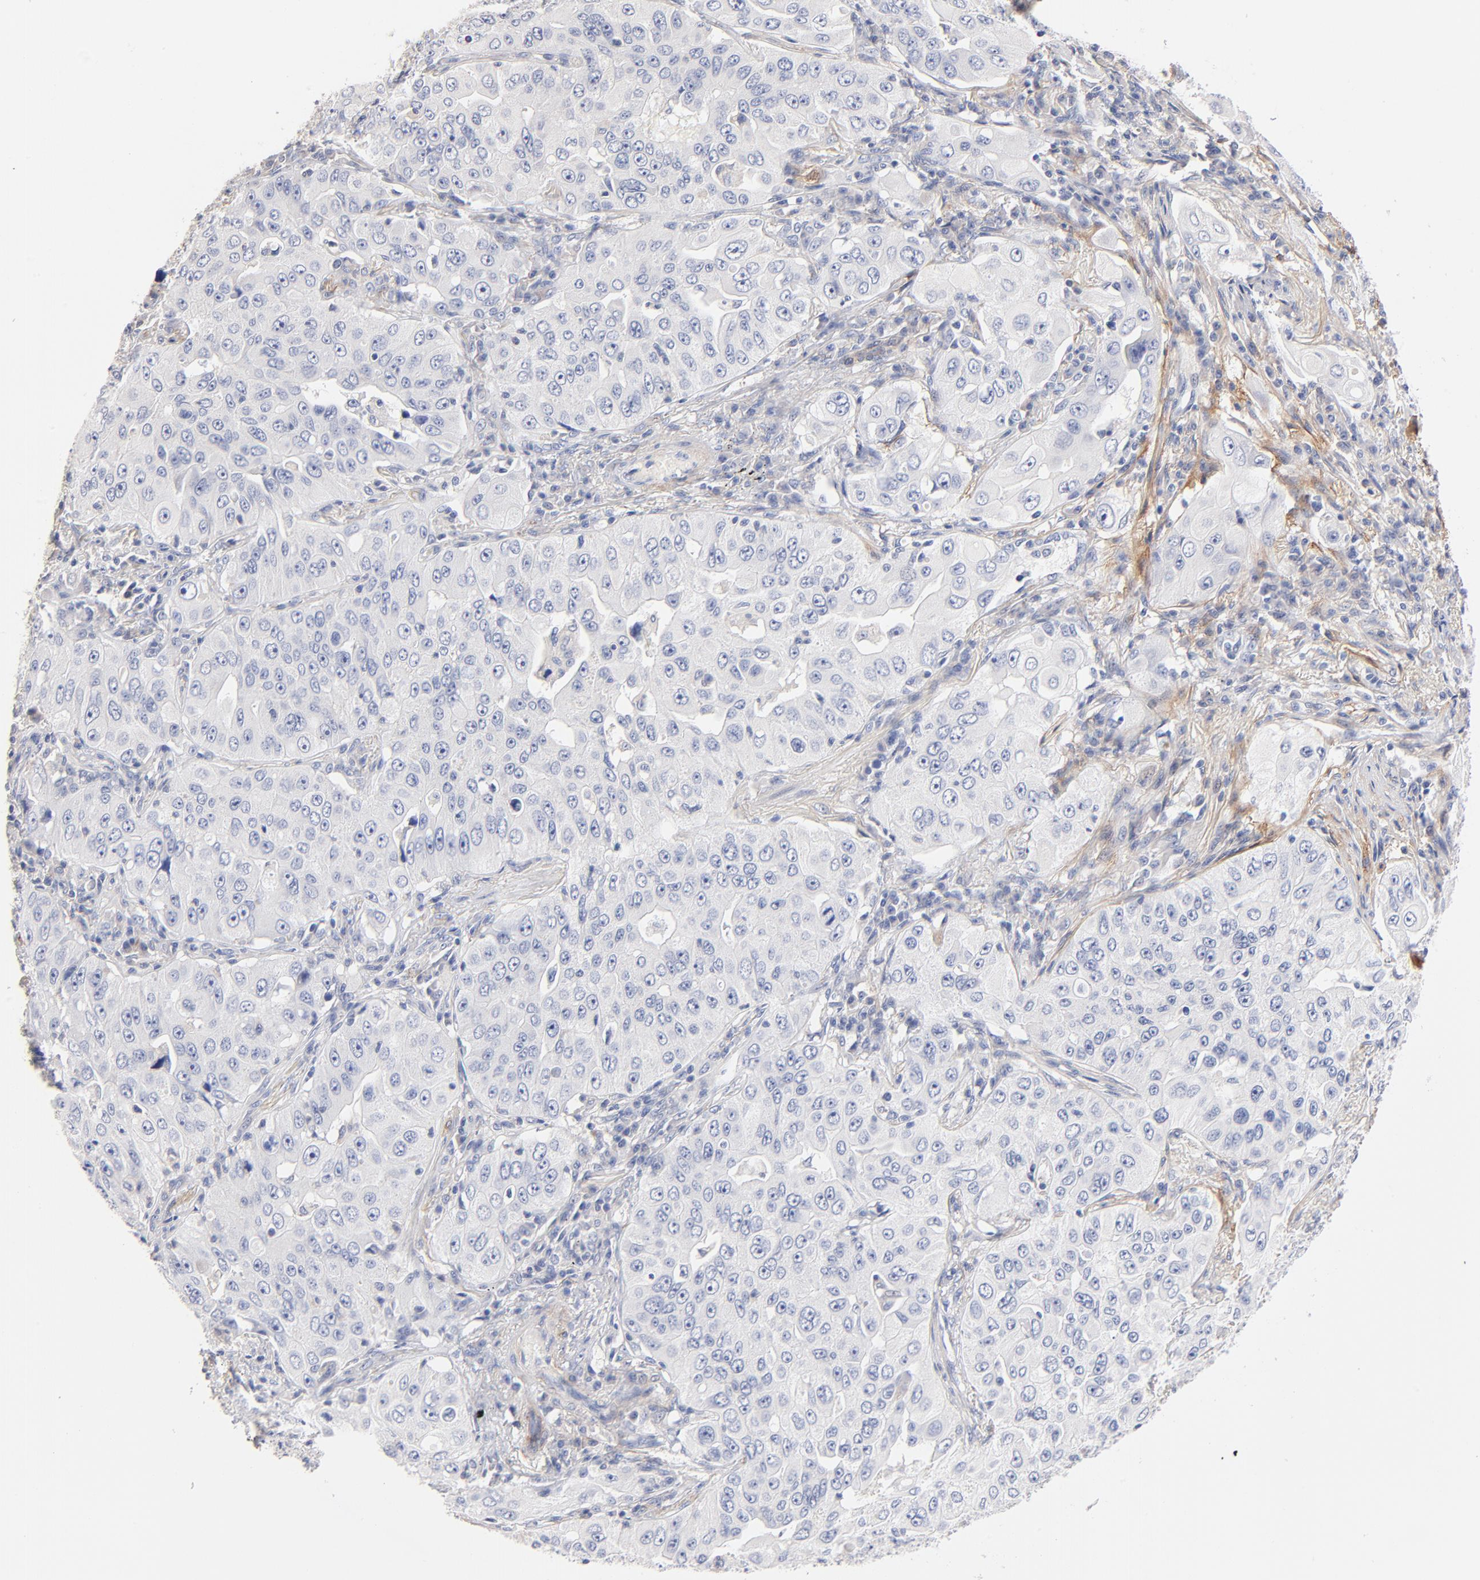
{"staining": {"intensity": "negative", "quantity": "none", "location": "none"}, "tissue": "lung cancer", "cell_type": "Tumor cells", "image_type": "cancer", "snomed": [{"axis": "morphology", "description": "Adenocarcinoma, NOS"}, {"axis": "topography", "description": "Lung"}], "caption": "This is an immunohistochemistry histopathology image of adenocarcinoma (lung). There is no positivity in tumor cells.", "gene": "ITGA8", "patient": {"sex": "male", "age": 84}}